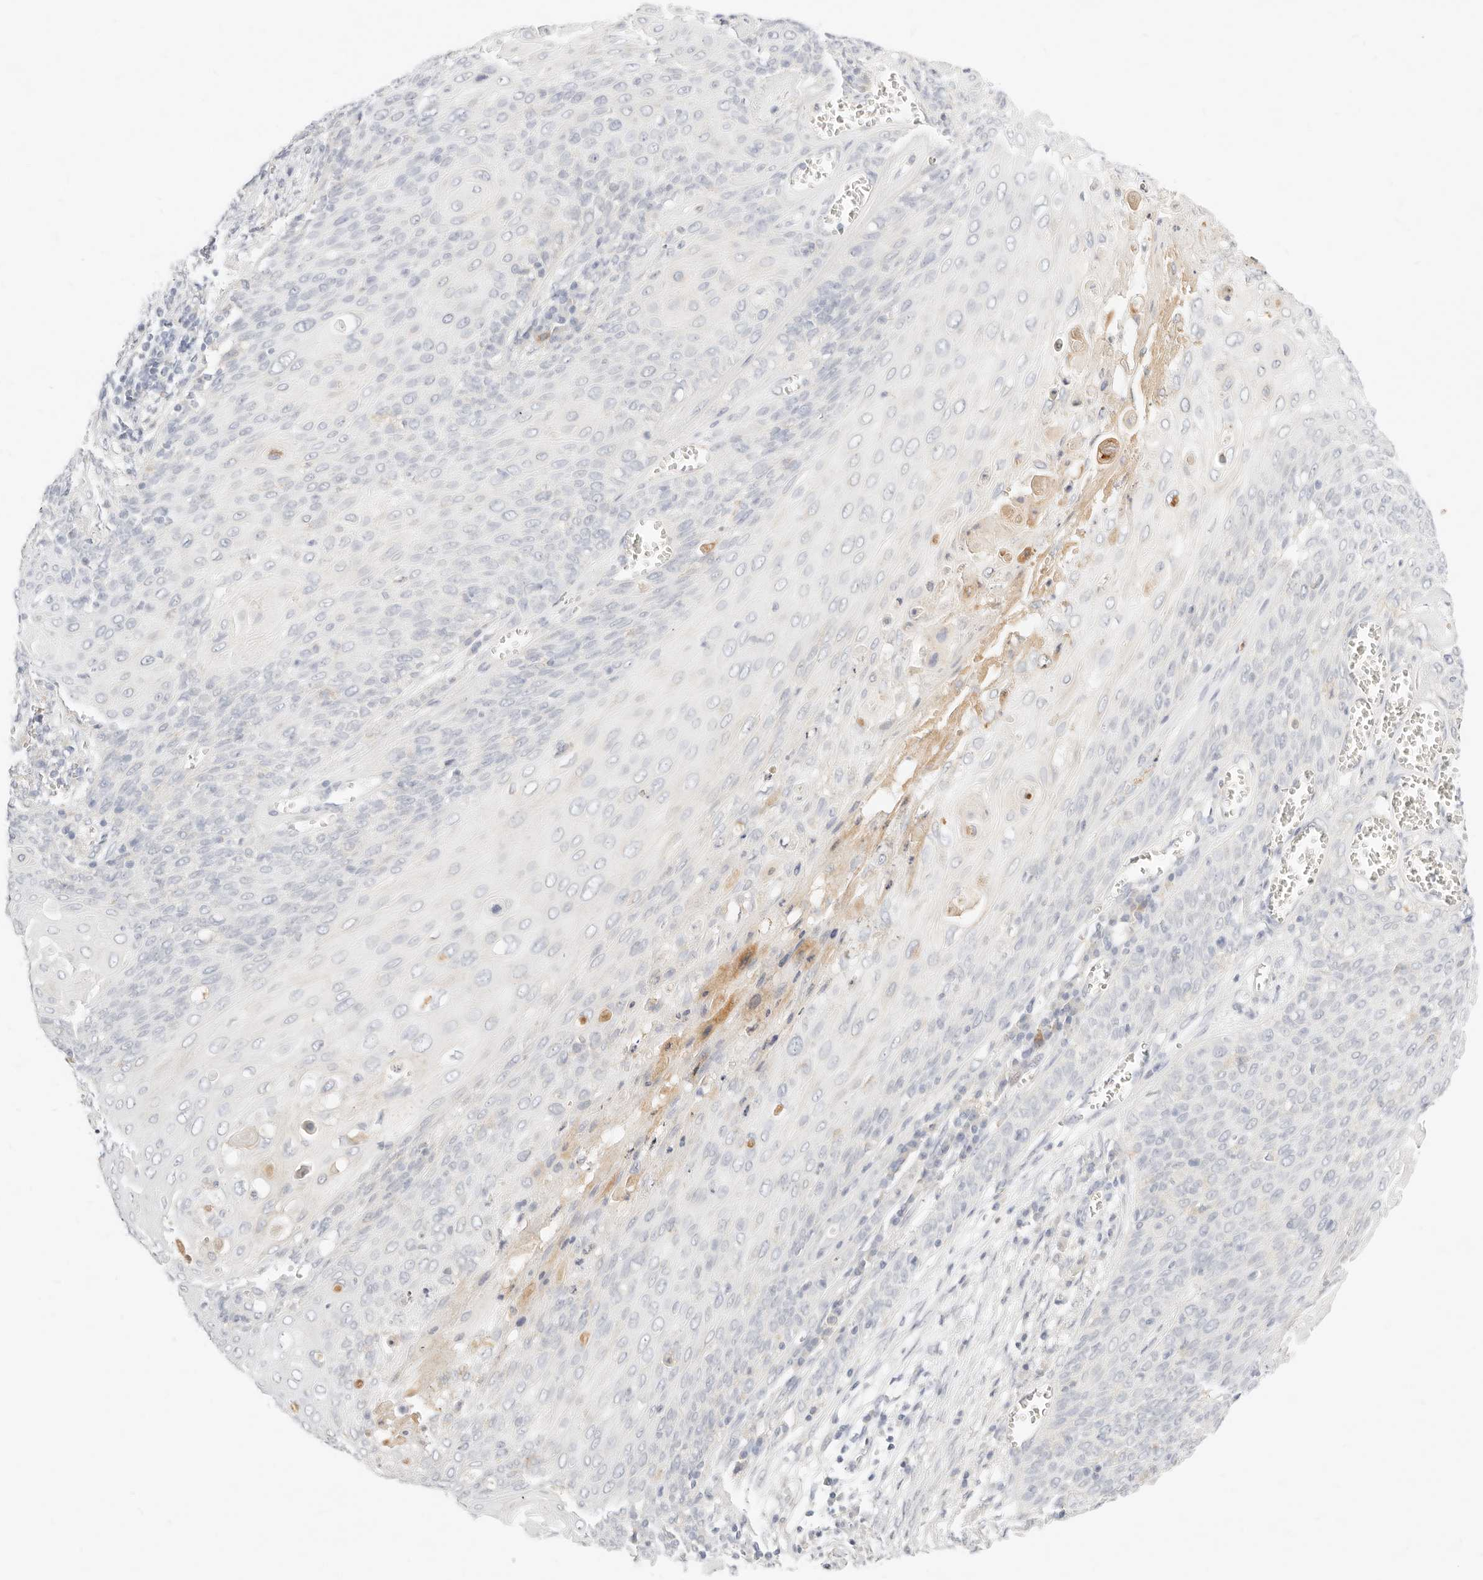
{"staining": {"intensity": "negative", "quantity": "none", "location": "none"}, "tissue": "cervical cancer", "cell_type": "Tumor cells", "image_type": "cancer", "snomed": [{"axis": "morphology", "description": "Squamous cell carcinoma, NOS"}, {"axis": "topography", "description": "Cervix"}], "caption": "Squamous cell carcinoma (cervical) was stained to show a protein in brown. There is no significant staining in tumor cells.", "gene": "ACOX1", "patient": {"sex": "female", "age": 39}}